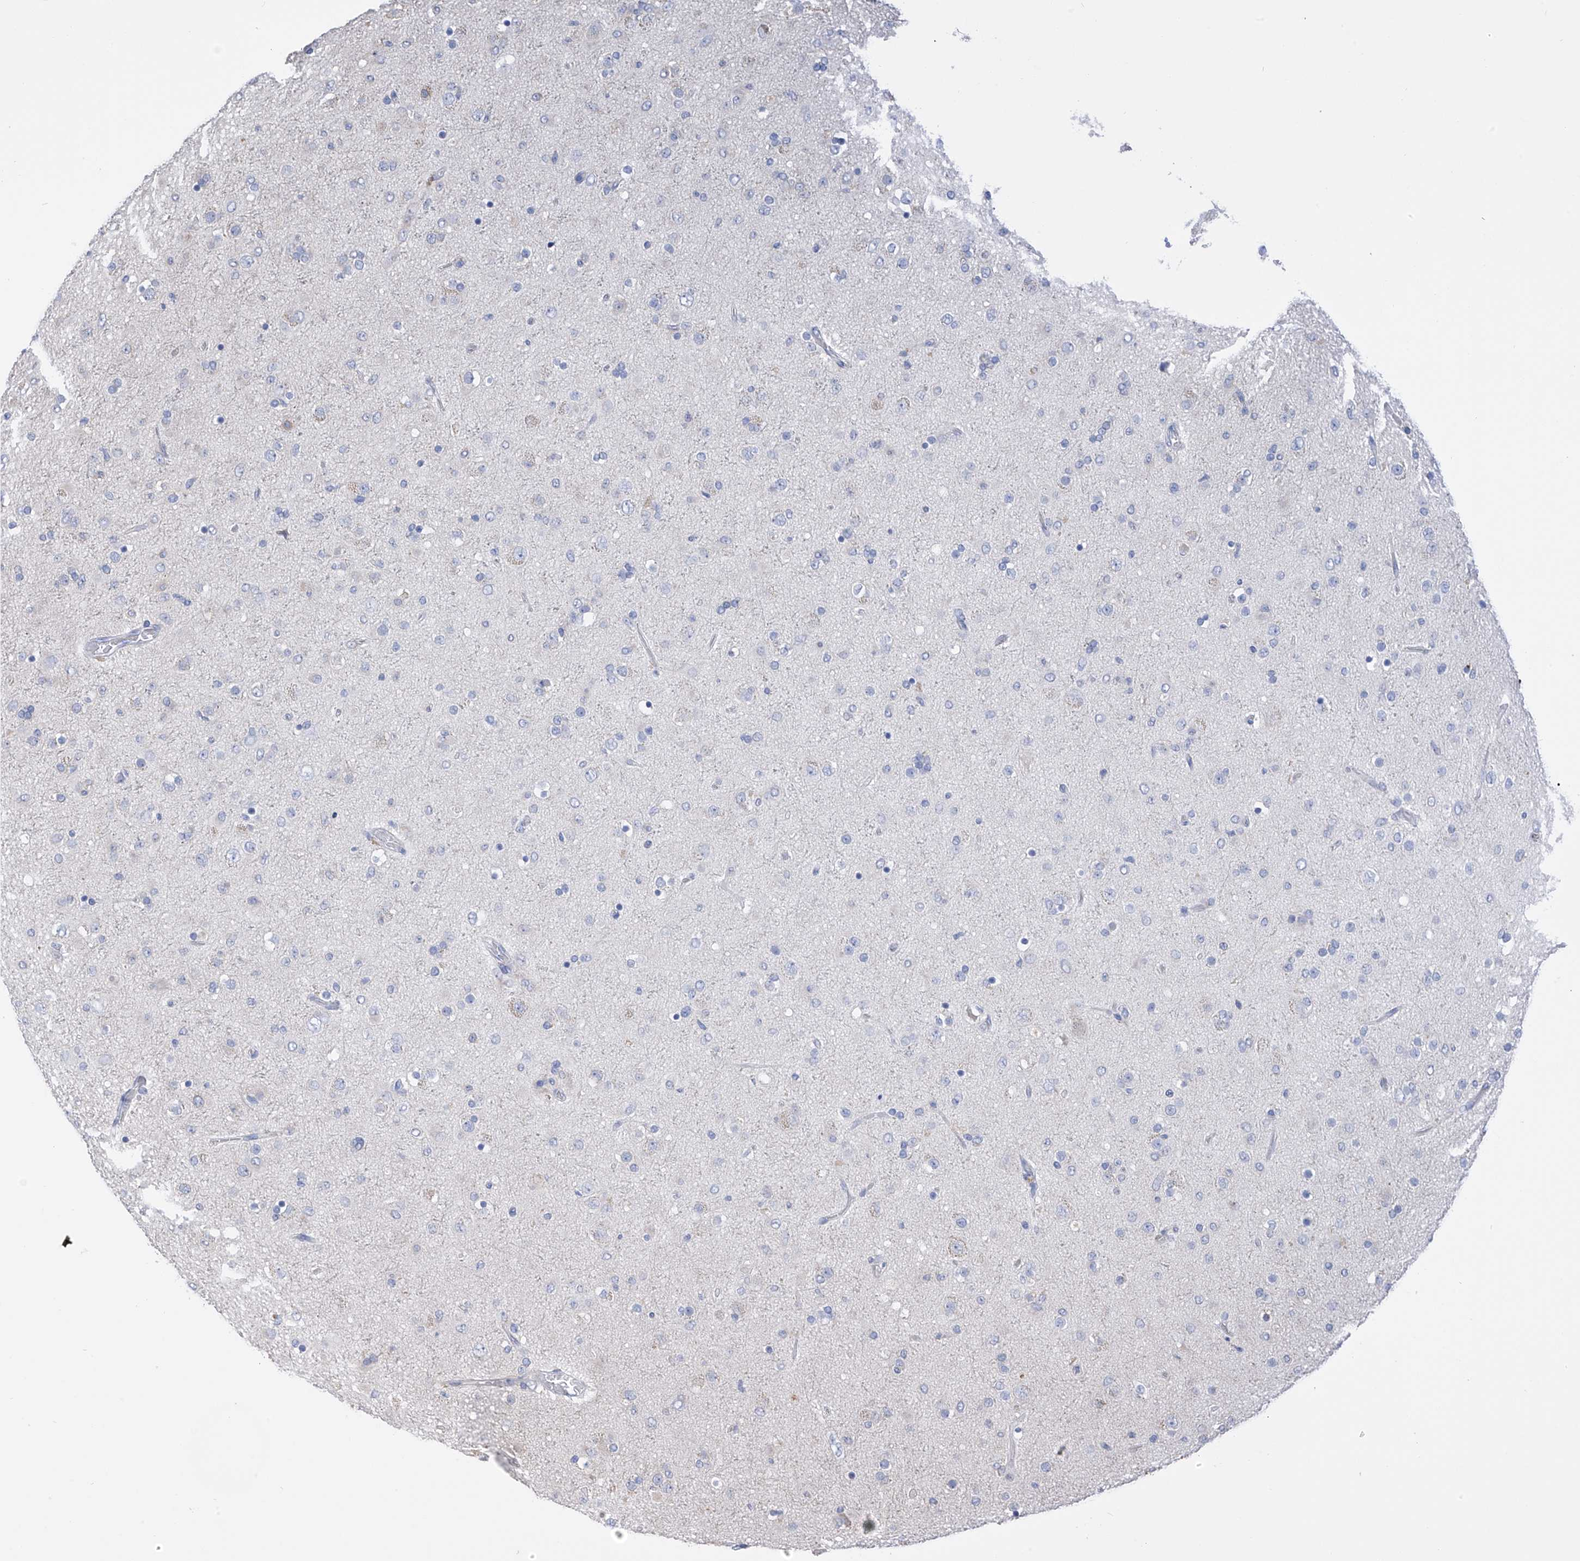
{"staining": {"intensity": "negative", "quantity": "none", "location": "none"}, "tissue": "glioma", "cell_type": "Tumor cells", "image_type": "cancer", "snomed": [{"axis": "morphology", "description": "Glioma, malignant, Low grade"}, {"axis": "topography", "description": "Brain"}], "caption": "Immunohistochemistry (IHC) micrograph of malignant glioma (low-grade) stained for a protein (brown), which demonstrates no expression in tumor cells.", "gene": "REC8", "patient": {"sex": "male", "age": 65}}